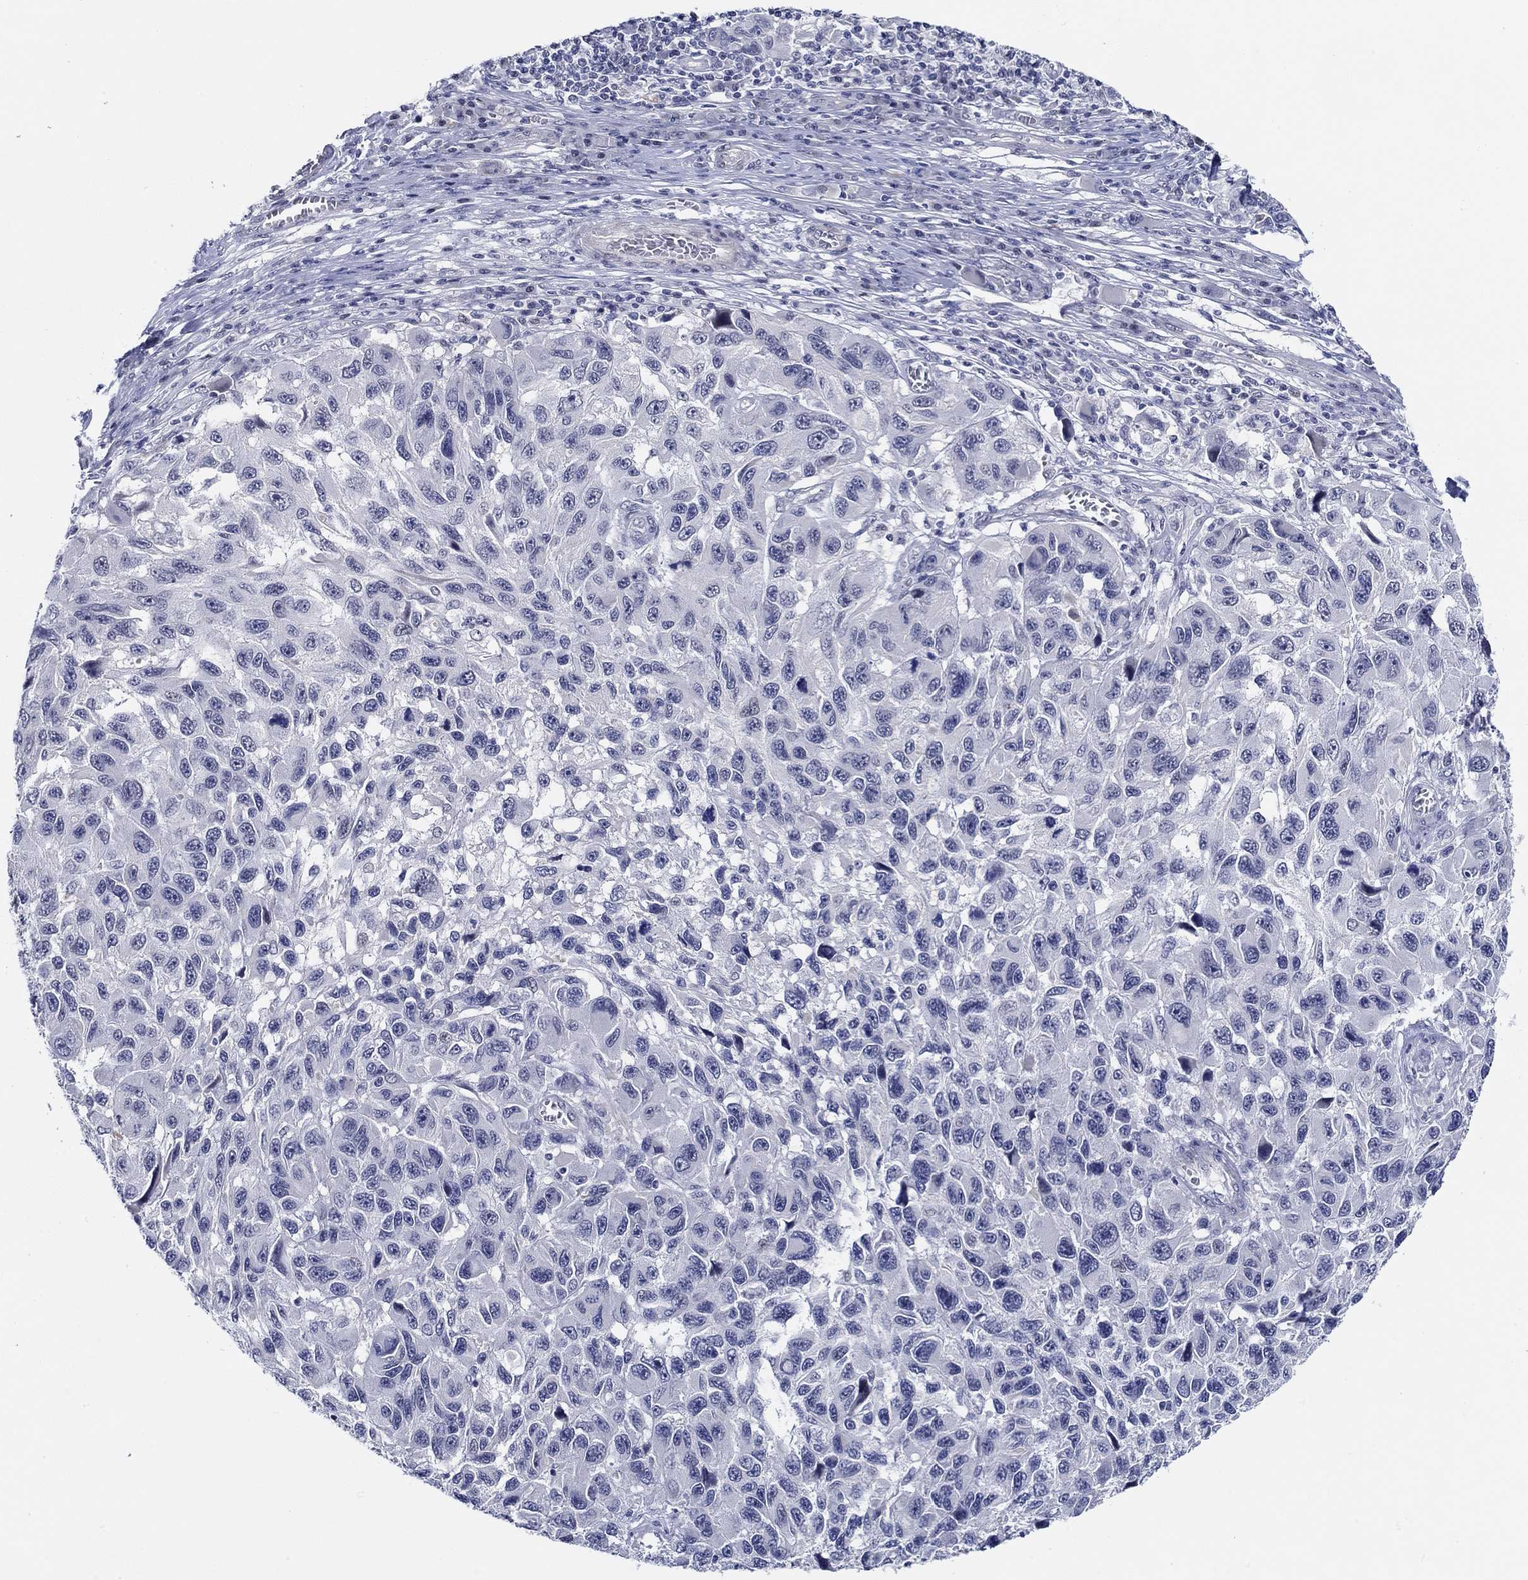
{"staining": {"intensity": "negative", "quantity": "none", "location": "none"}, "tissue": "melanoma", "cell_type": "Tumor cells", "image_type": "cancer", "snomed": [{"axis": "morphology", "description": "Malignant melanoma, NOS"}, {"axis": "topography", "description": "Skin"}], "caption": "Tumor cells show no significant staining in malignant melanoma.", "gene": "SLC34A1", "patient": {"sex": "male", "age": 53}}